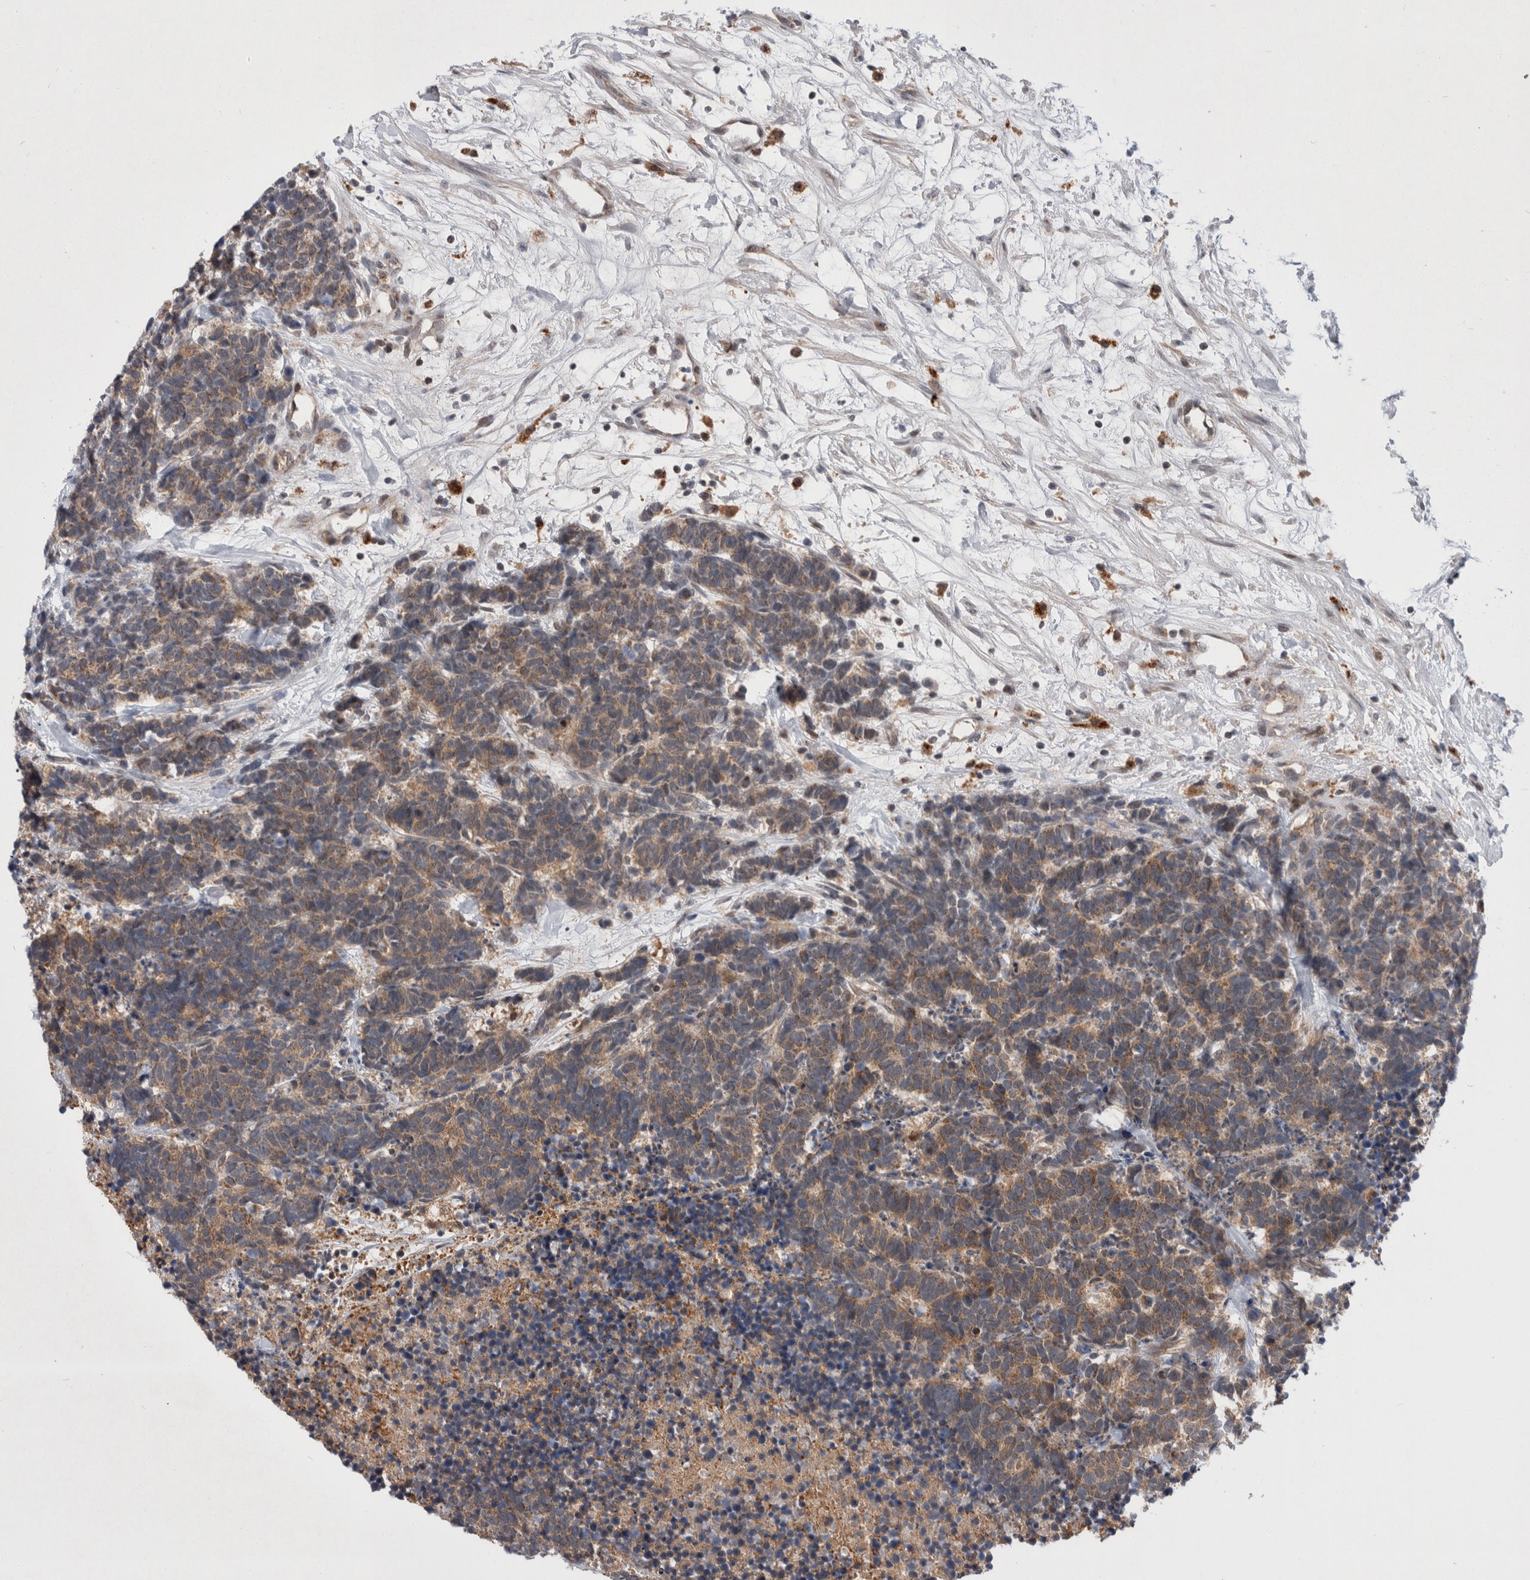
{"staining": {"intensity": "moderate", "quantity": ">75%", "location": "cytoplasmic/membranous"}, "tissue": "carcinoid", "cell_type": "Tumor cells", "image_type": "cancer", "snomed": [{"axis": "morphology", "description": "Carcinoma, NOS"}, {"axis": "morphology", "description": "Carcinoid, malignant, NOS"}, {"axis": "topography", "description": "Urinary bladder"}], "caption": "Immunohistochemical staining of carcinoid (malignant) shows medium levels of moderate cytoplasmic/membranous staining in approximately >75% of tumor cells. The protein of interest is shown in brown color, while the nuclei are stained blue.", "gene": "MRPL37", "patient": {"sex": "male", "age": 57}}